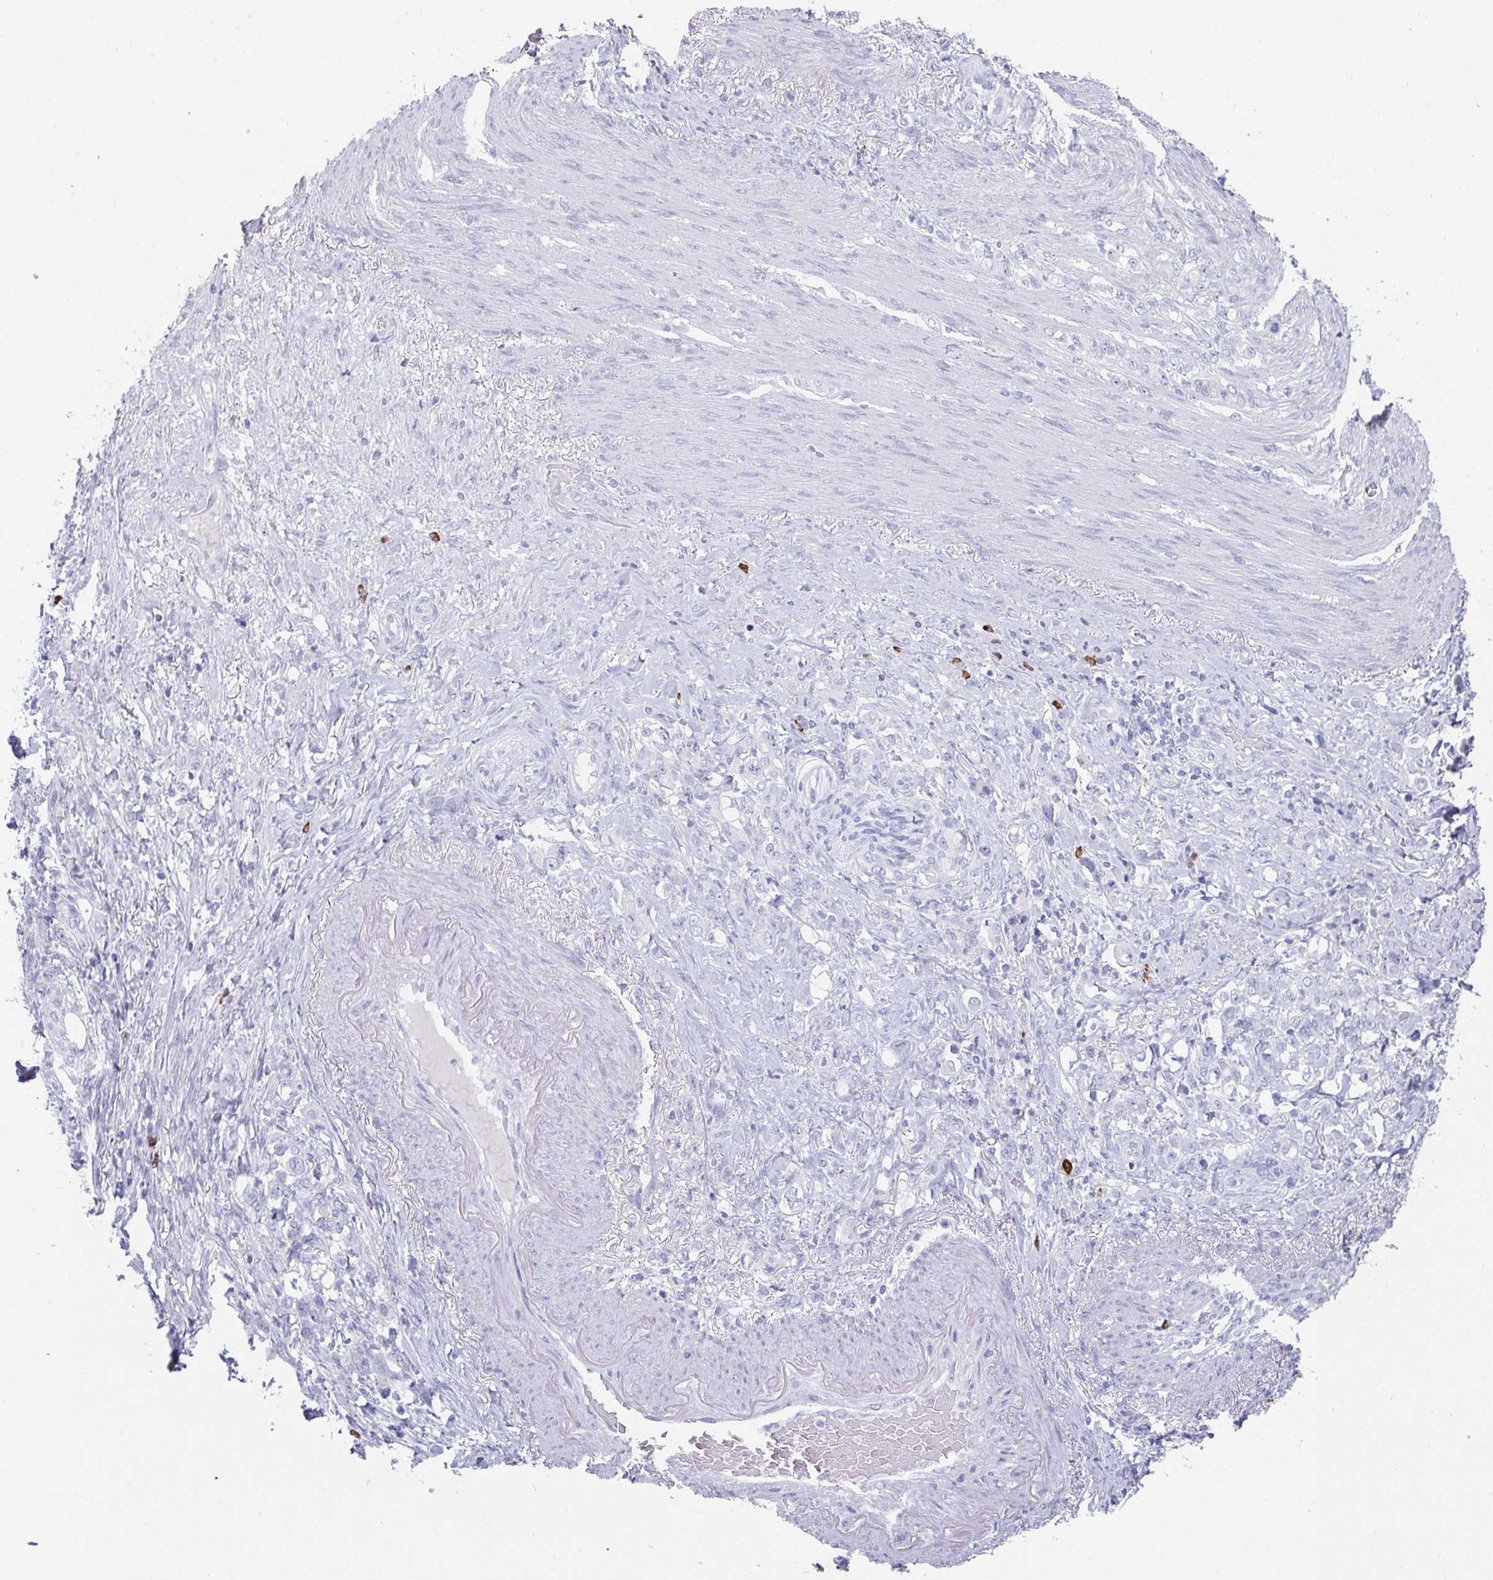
{"staining": {"intensity": "negative", "quantity": "none", "location": "none"}, "tissue": "stomach cancer", "cell_type": "Tumor cells", "image_type": "cancer", "snomed": [{"axis": "morphology", "description": "Adenocarcinoma, NOS"}, {"axis": "topography", "description": "Stomach"}], "caption": "The immunohistochemistry (IHC) image has no significant positivity in tumor cells of stomach adenocarcinoma tissue. The staining is performed using DAB brown chromogen with nuclei counter-stained in using hematoxylin.", "gene": "RUBCN", "patient": {"sex": "female", "age": 79}}